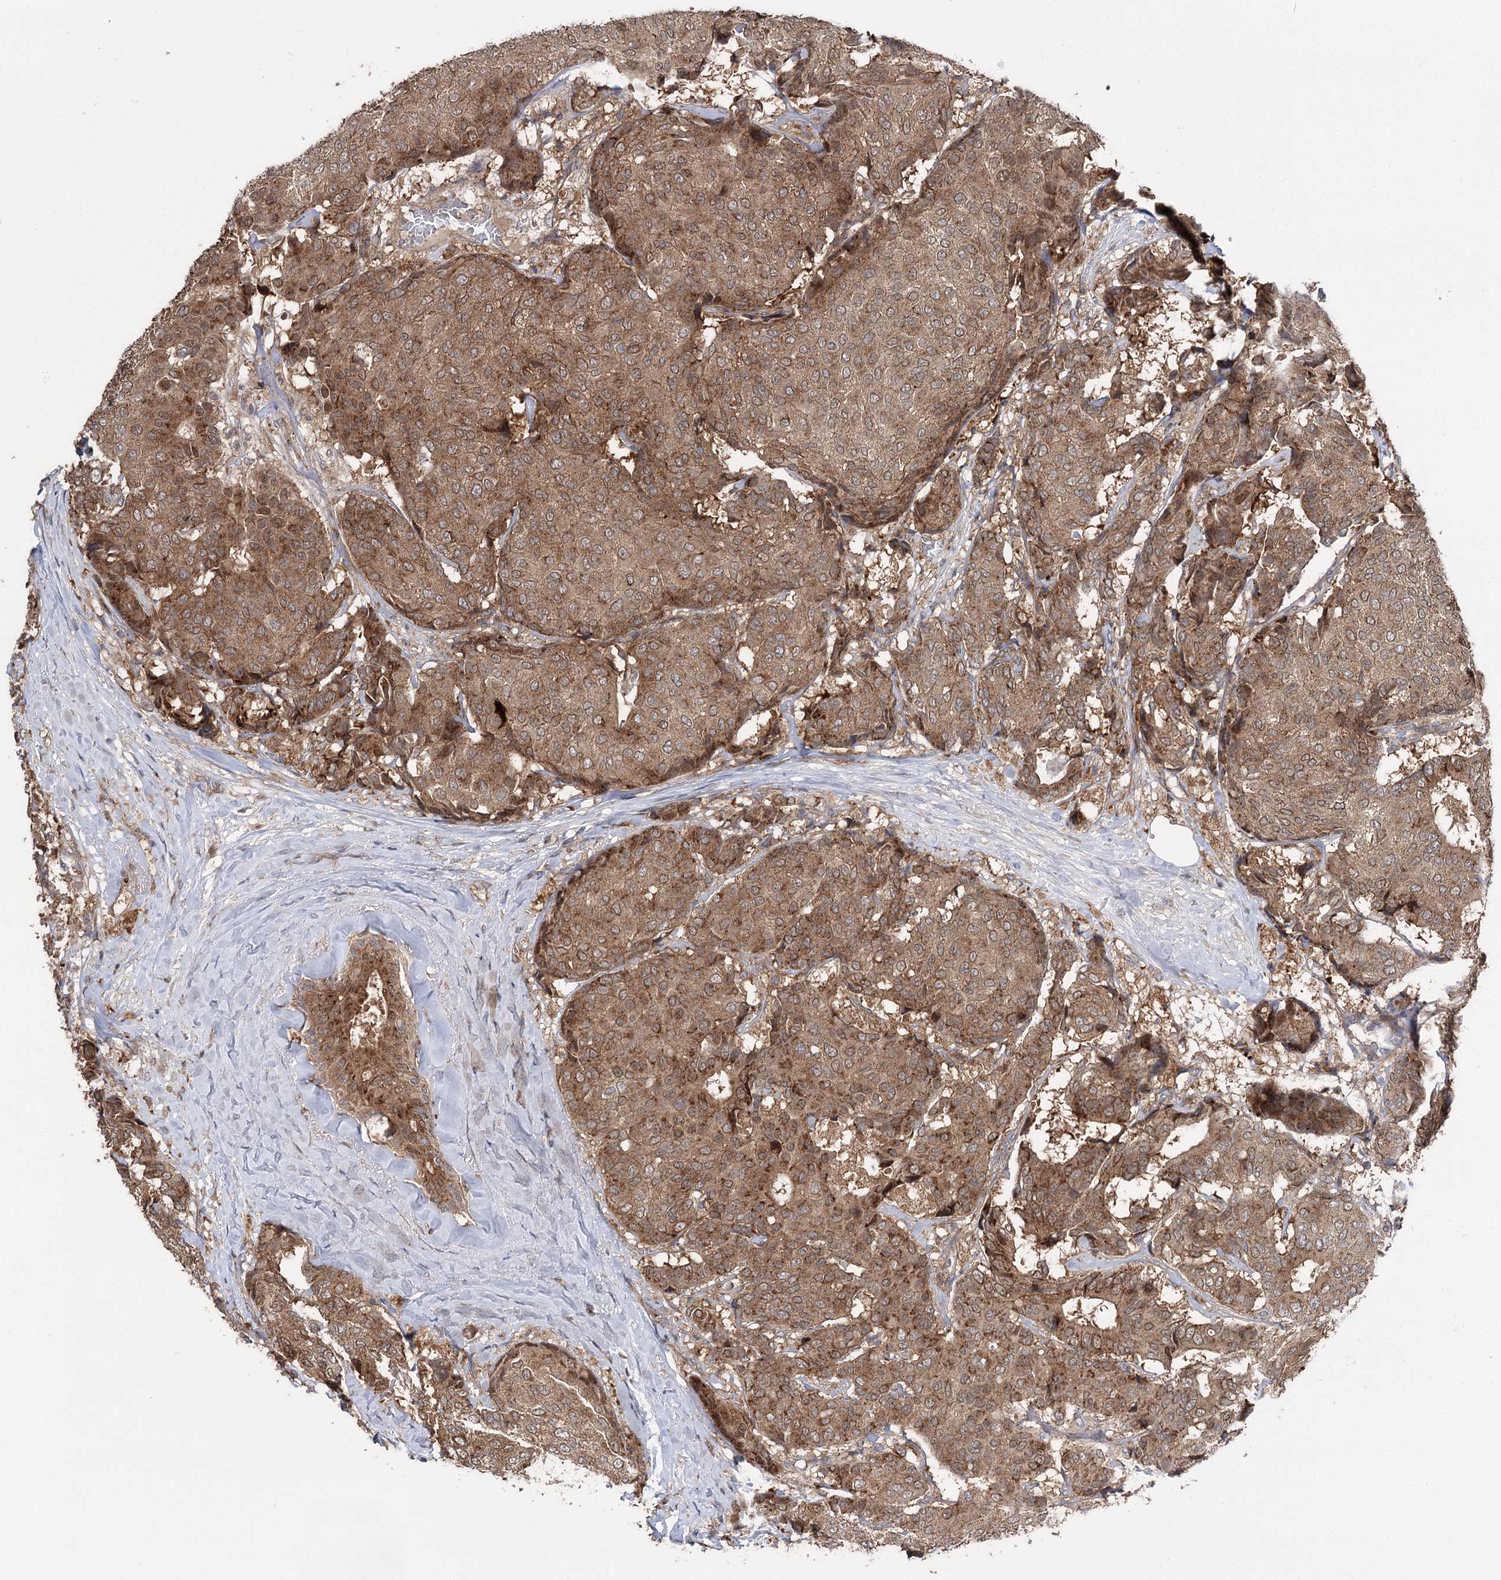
{"staining": {"intensity": "moderate", "quantity": ">75%", "location": "cytoplasmic/membranous"}, "tissue": "breast cancer", "cell_type": "Tumor cells", "image_type": "cancer", "snomed": [{"axis": "morphology", "description": "Duct carcinoma"}, {"axis": "topography", "description": "Breast"}], "caption": "The immunohistochemical stain highlights moderate cytoplasmic/membranous positivity in tumor cells of breast cancer (invasive ductal carcinoma) tissue.", "gene": "STX6", "patient": {"sex": "female", "age": 75}}